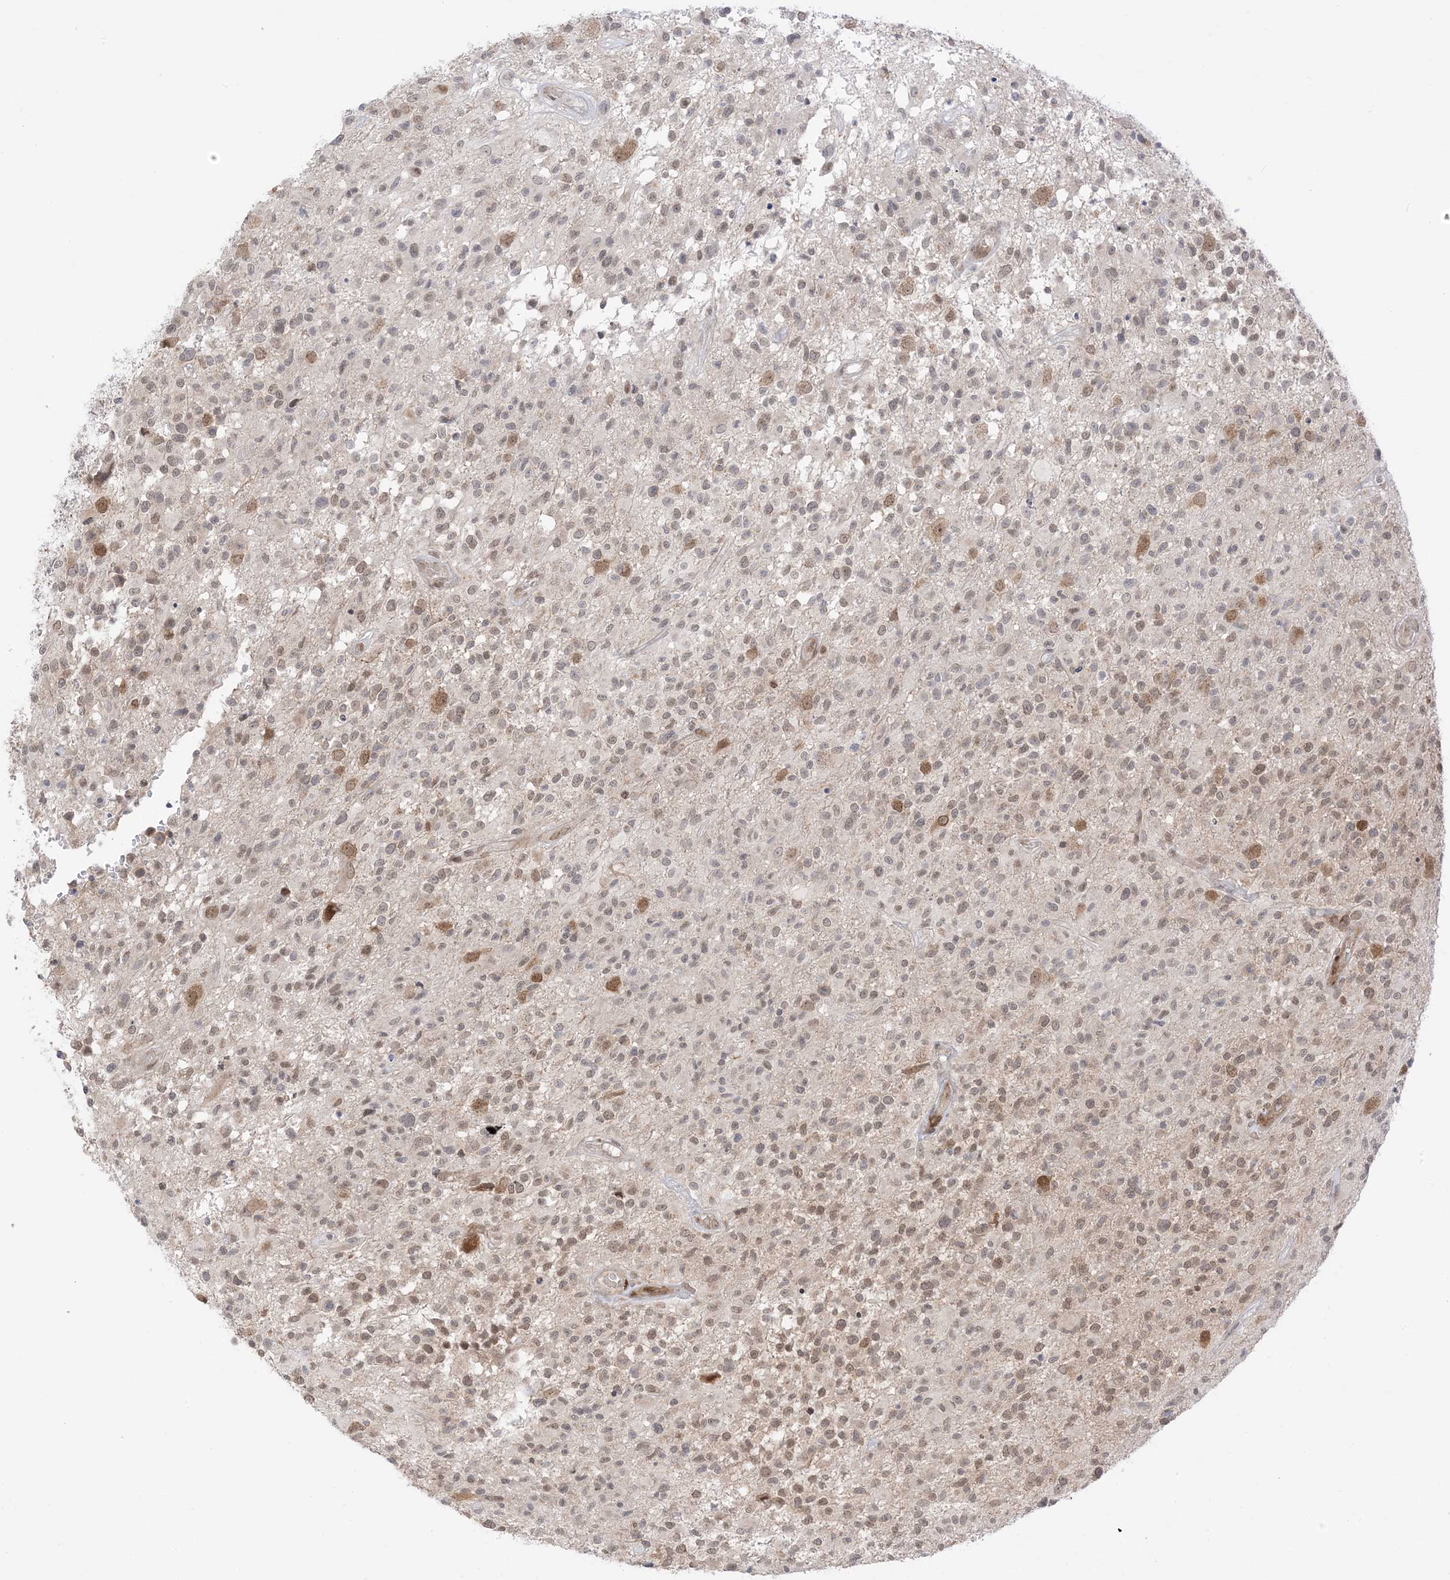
{"staining": {"intensity": "weak", "quantity": ">75%", "location": "nuclear"}, "tissue": "glioma", "cell_type": "Tumor cells", "image_type": "cancer", "snomed": [{"axis": "morphology", "description": "Glioma, malignant, High grade"}, {"axis": "morphology", "description": "Glioblastoma, NOS"}, {"axis": "topography", "description": "Brain"}], "caption": "Immunohistochemical staining of glioblastoma displays low levels of weak nuclear positivity in about >75% of tumor cells.", "gene": "UBE2E2", "patient": {"sex": "male", "age": 60}}